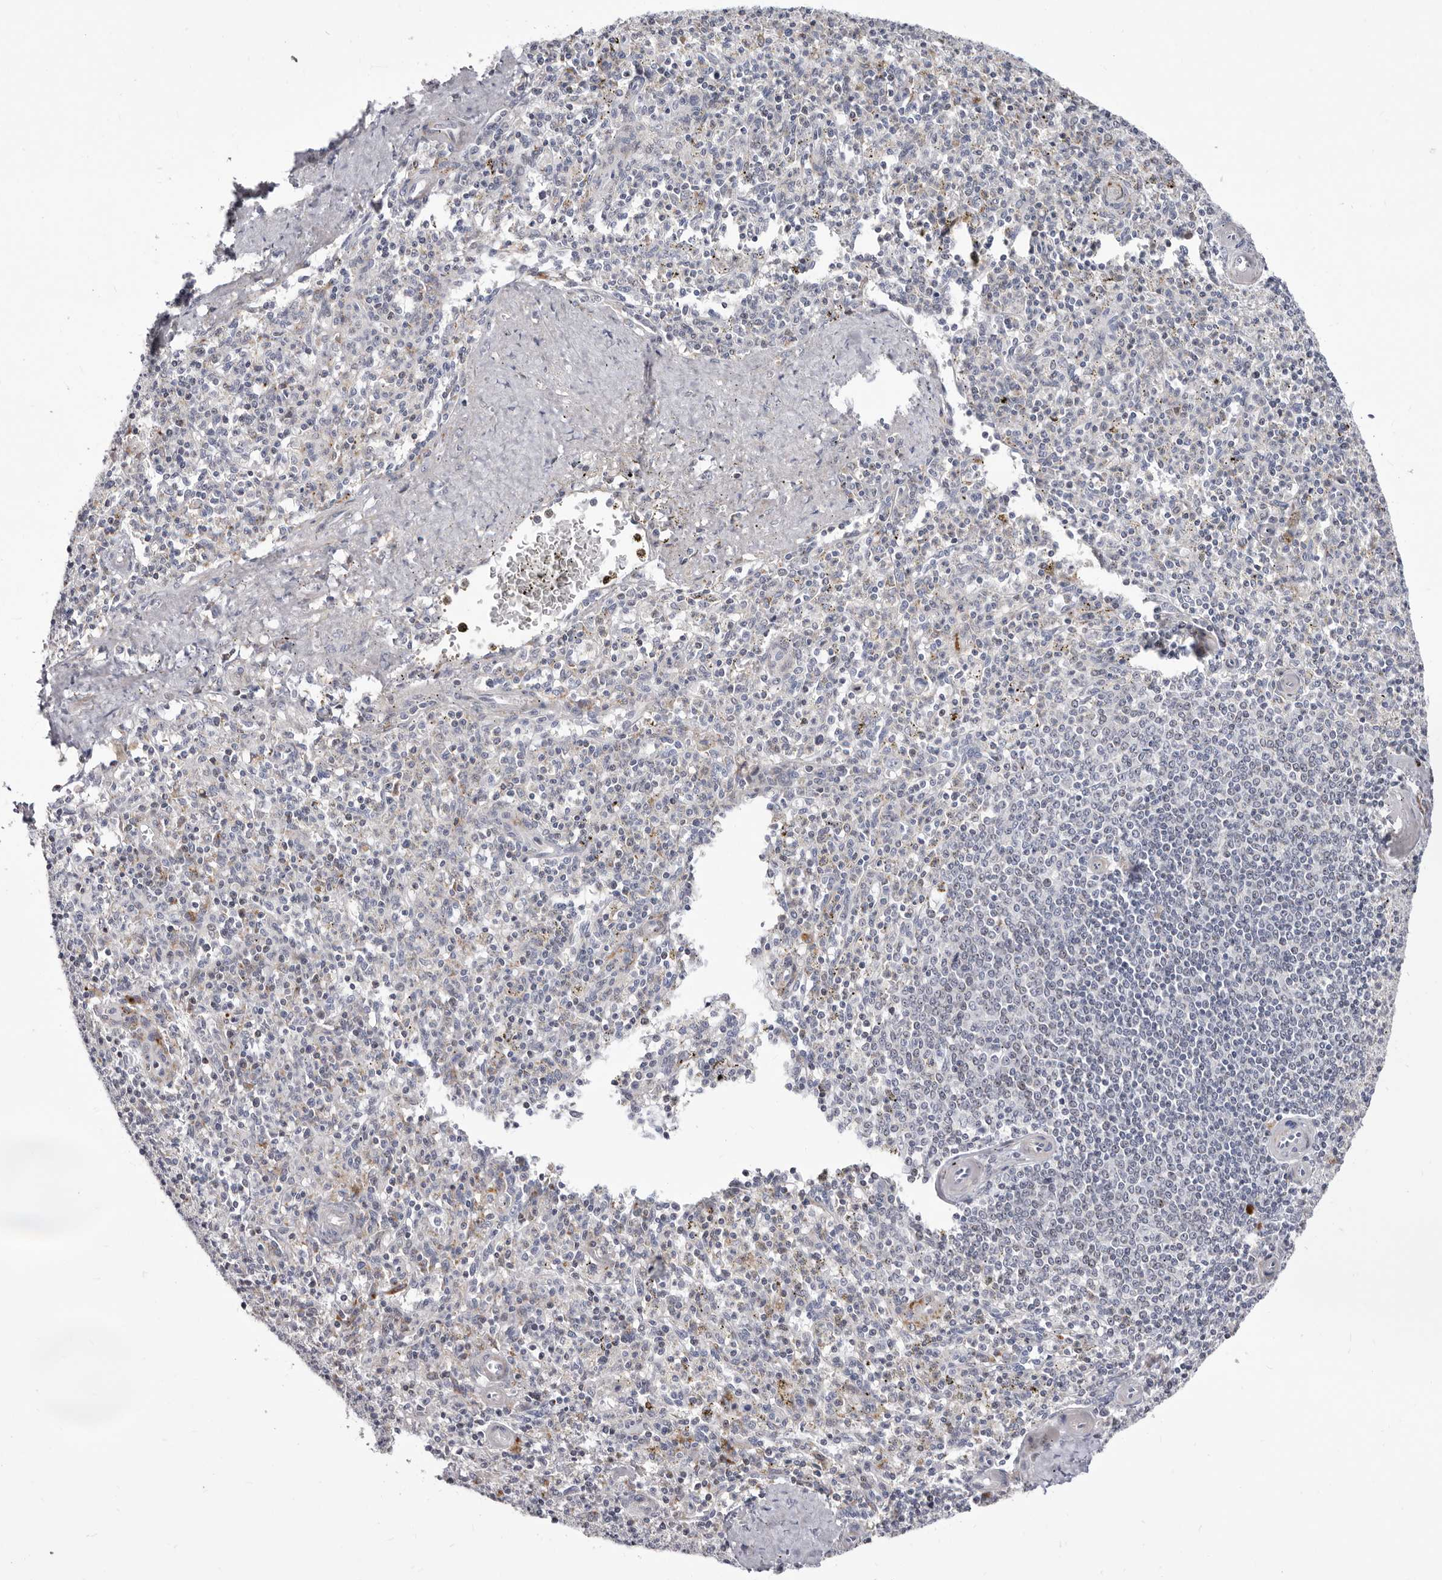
{"staining": {"intensity": "negative", "quantity": "none", "location": "none"}, "tissue": "spleen", "cell_type": "Cells in red pulp", "image_type": "normal", "snomed": [{"axis": "morphology", "description": "Normal tissue, NOS"}, {"axis": "topography", "description": "Spleen"}], "caption": "Immunohistochemical staining of unremarkable human spleen displays no significant staining in cells in red pulp. The staining is performed using DAB (3,3'-diaminobenzidine) brown chromogen with nuclei counter-stained in using hematoxylin.", "gene": "NUBPL", "patient": {"sex": "male", "age": 72}}